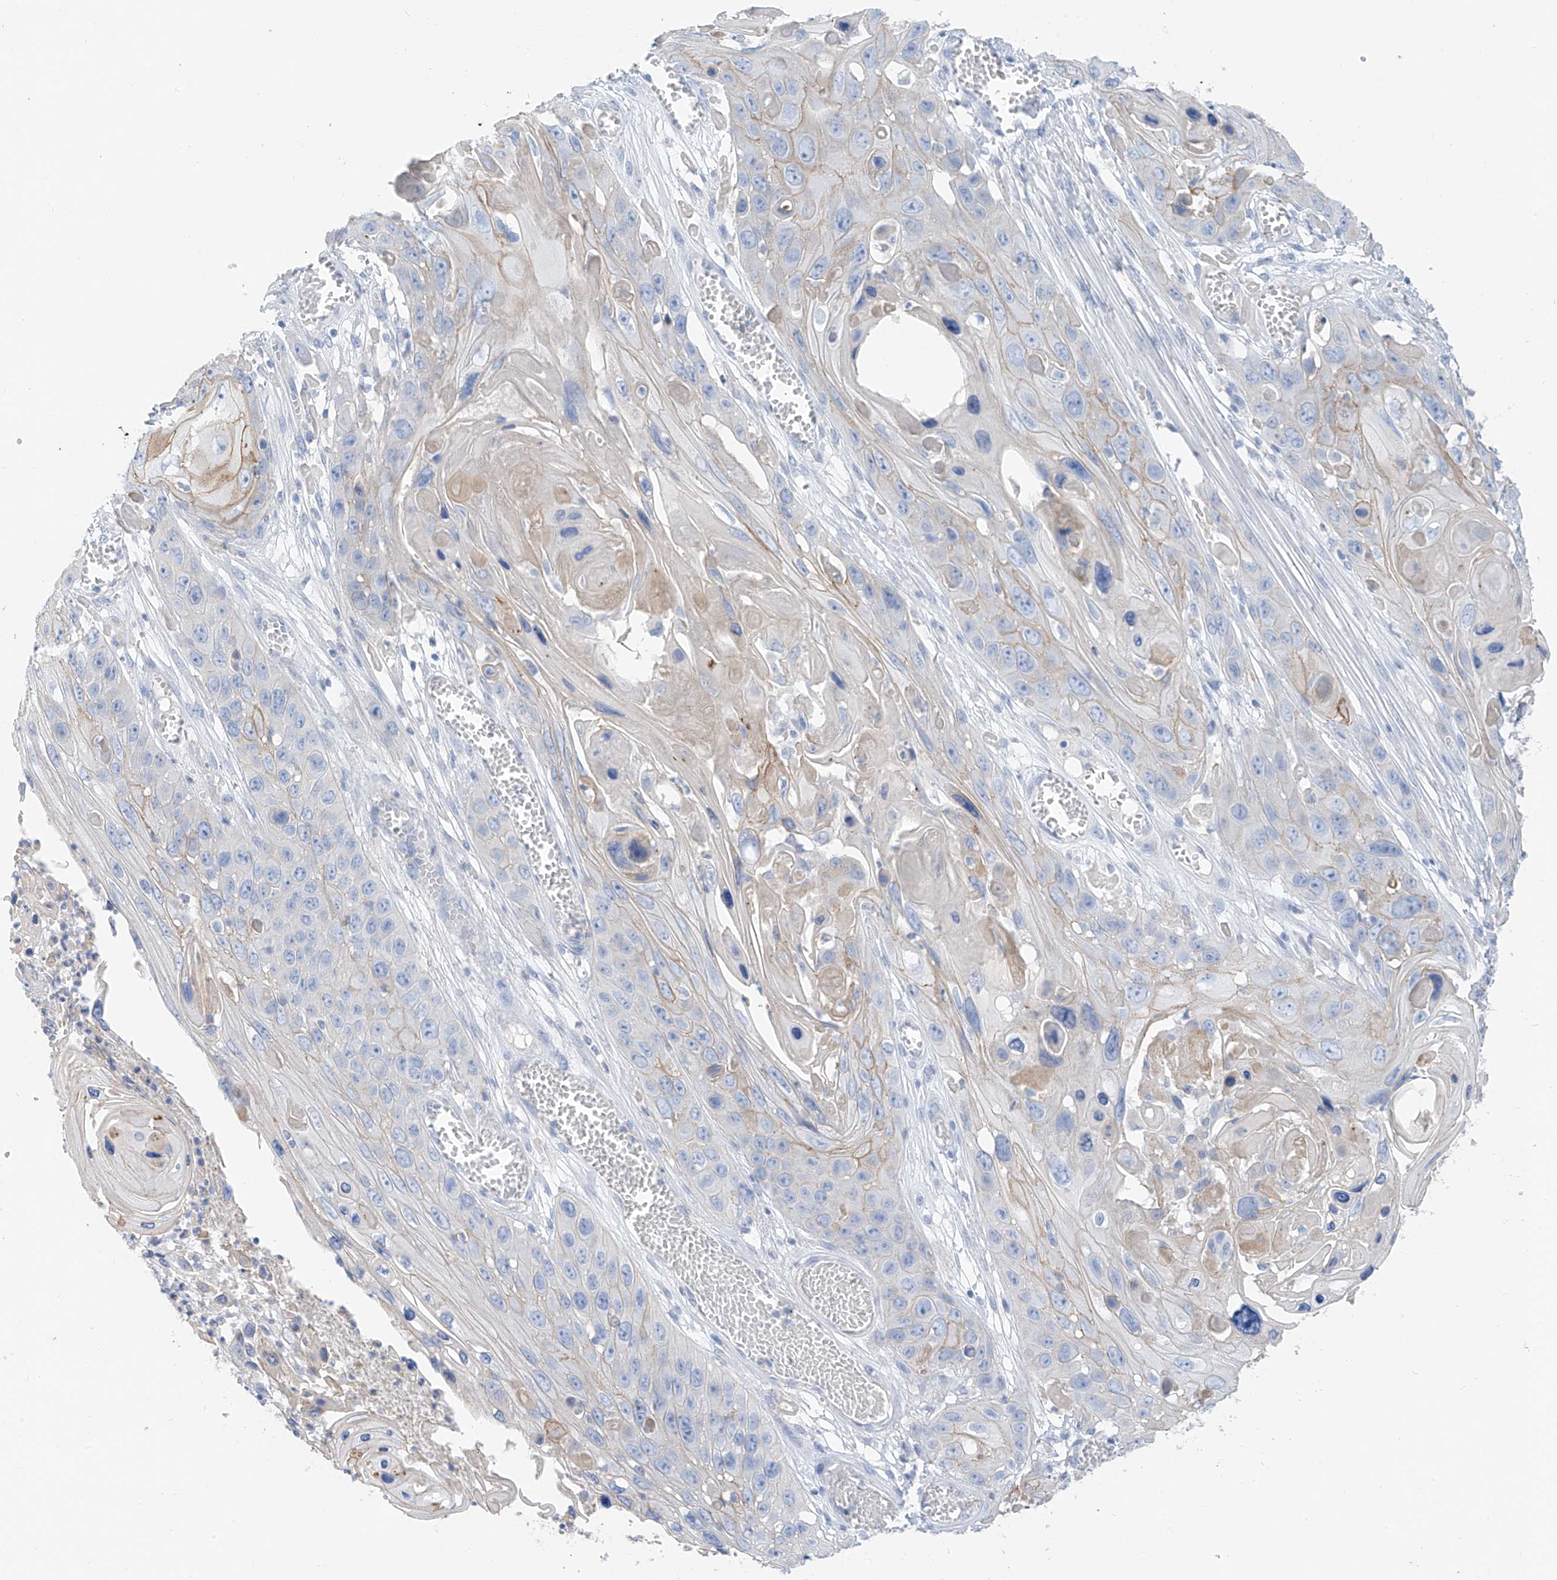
{"staining": {"intensity": "moderate", "quantity": "<25%", "location": "cytoplasmic/membranous"}, "tissue": "skin cancer", "cell_type": "Tumor cells", "image_type": "cancer", "snomed": [{"axis": "morphology", "description": "Squamous cell carcinoma, NOS"}, {"axis": "topography", "description": "Skin"}], "caption": "Squamous cell carcinoma (skin) stained with a protein marker reveals moderate staining in tumor cells.", "gene": "ITGA9", "patient": {"sex": "male", "age": 55}}